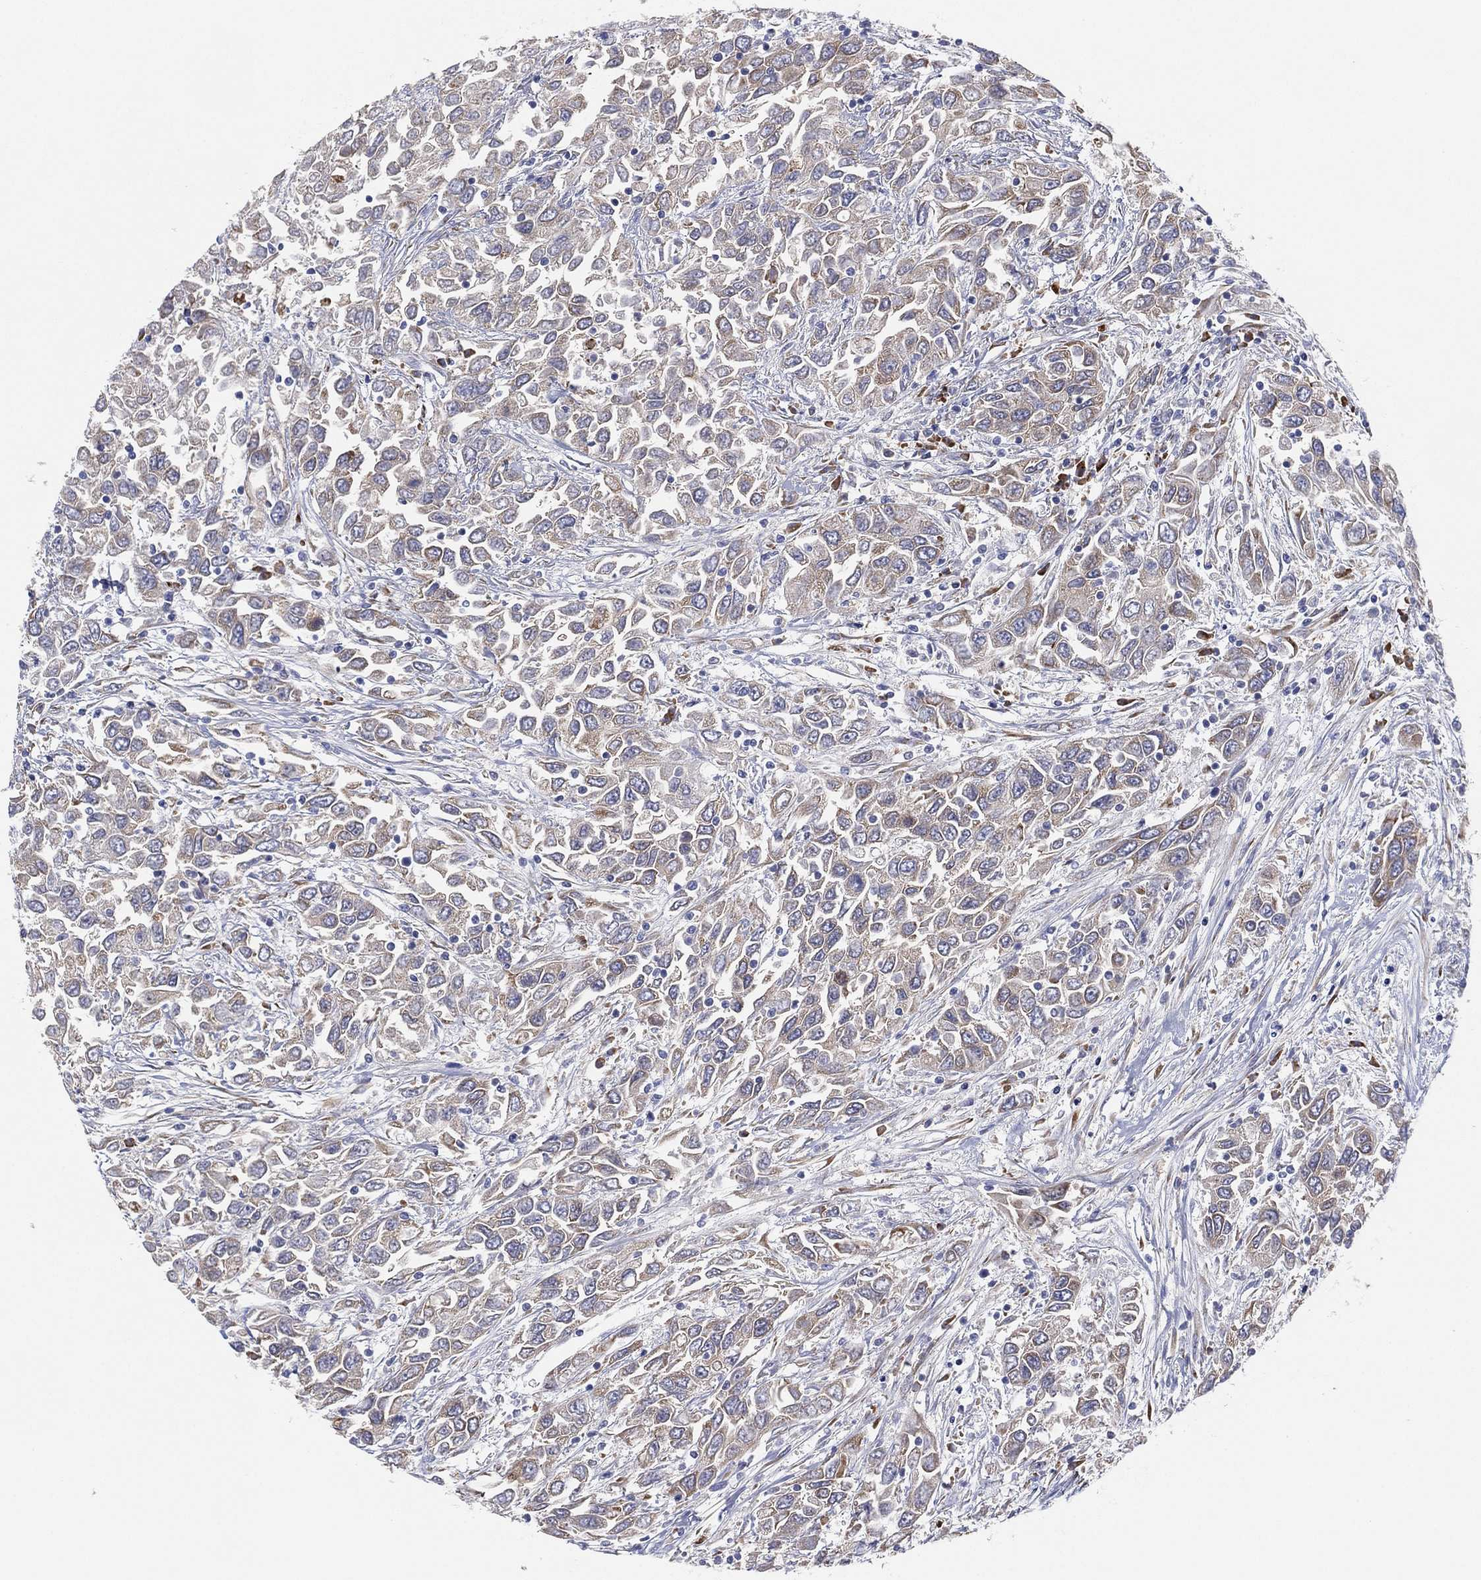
{"staining": {"intensity": "moderate", "quantity": "<25%", "location": "cytoplasmic/membranous"}, "tissue": "urothelial cancer", "cell_type": "Tumor cells", "image_type": "cancer", "snomed": [{"axis": "morphology", "description": "Urothelial carcinoma, High grade"}, {"axis": "topography", "description": "Urinary bladder"}], "caption": "Brown immunohistochemical staining in urothelial cancer exhibits moderate cytoplasmic/membranous positivity in approximately <25% of tumor cells. Using DAB (3,3'-diaminobenzidine) (brown) and hematoxylin (blue) stains, captured at high magnification using brightfield microscopy.", "gene": "TMEM40", "patient": {"sex": "male", "age": 76}}